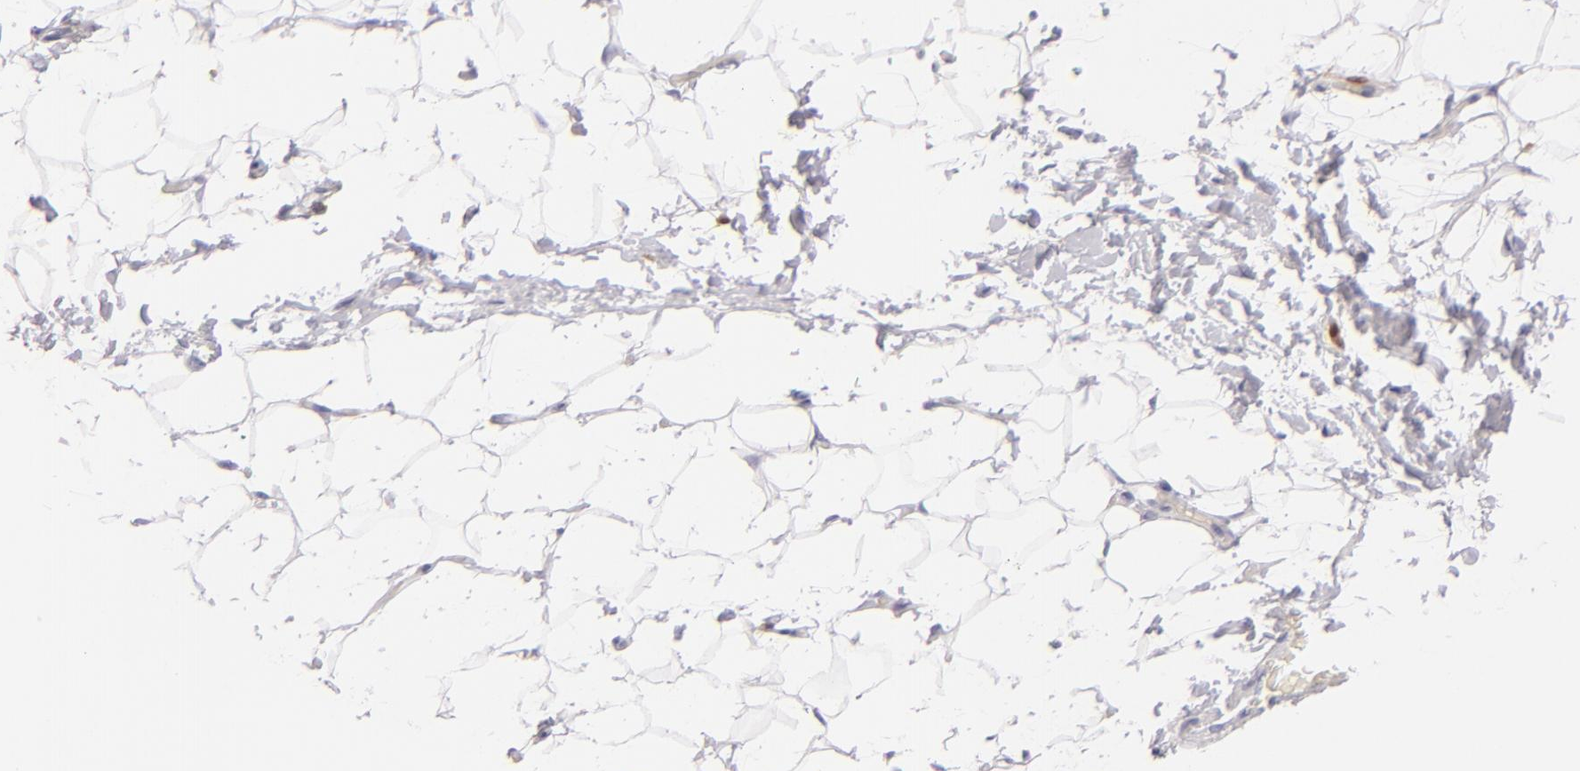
{"staining": {"intensity": "negative", "quantity": "none", "location": "none"}, "tissue": "adipose tissue", "cell_type": "Adipocytes", "image_type": "normal", "snomed": [{"axis": "morphology", "description": "Normal tissue, NOS"}, {"axis": "topography", "description": "Soft tissue"}], "caption": "Immunohistochemistry (IHC) micrograph of normal adipose tissue: adipose tissue stained with DAB shows no significant protein positivity in adipocytes.", "gene": "F13A1", "patient": {"sex": "male", "age": 26}}